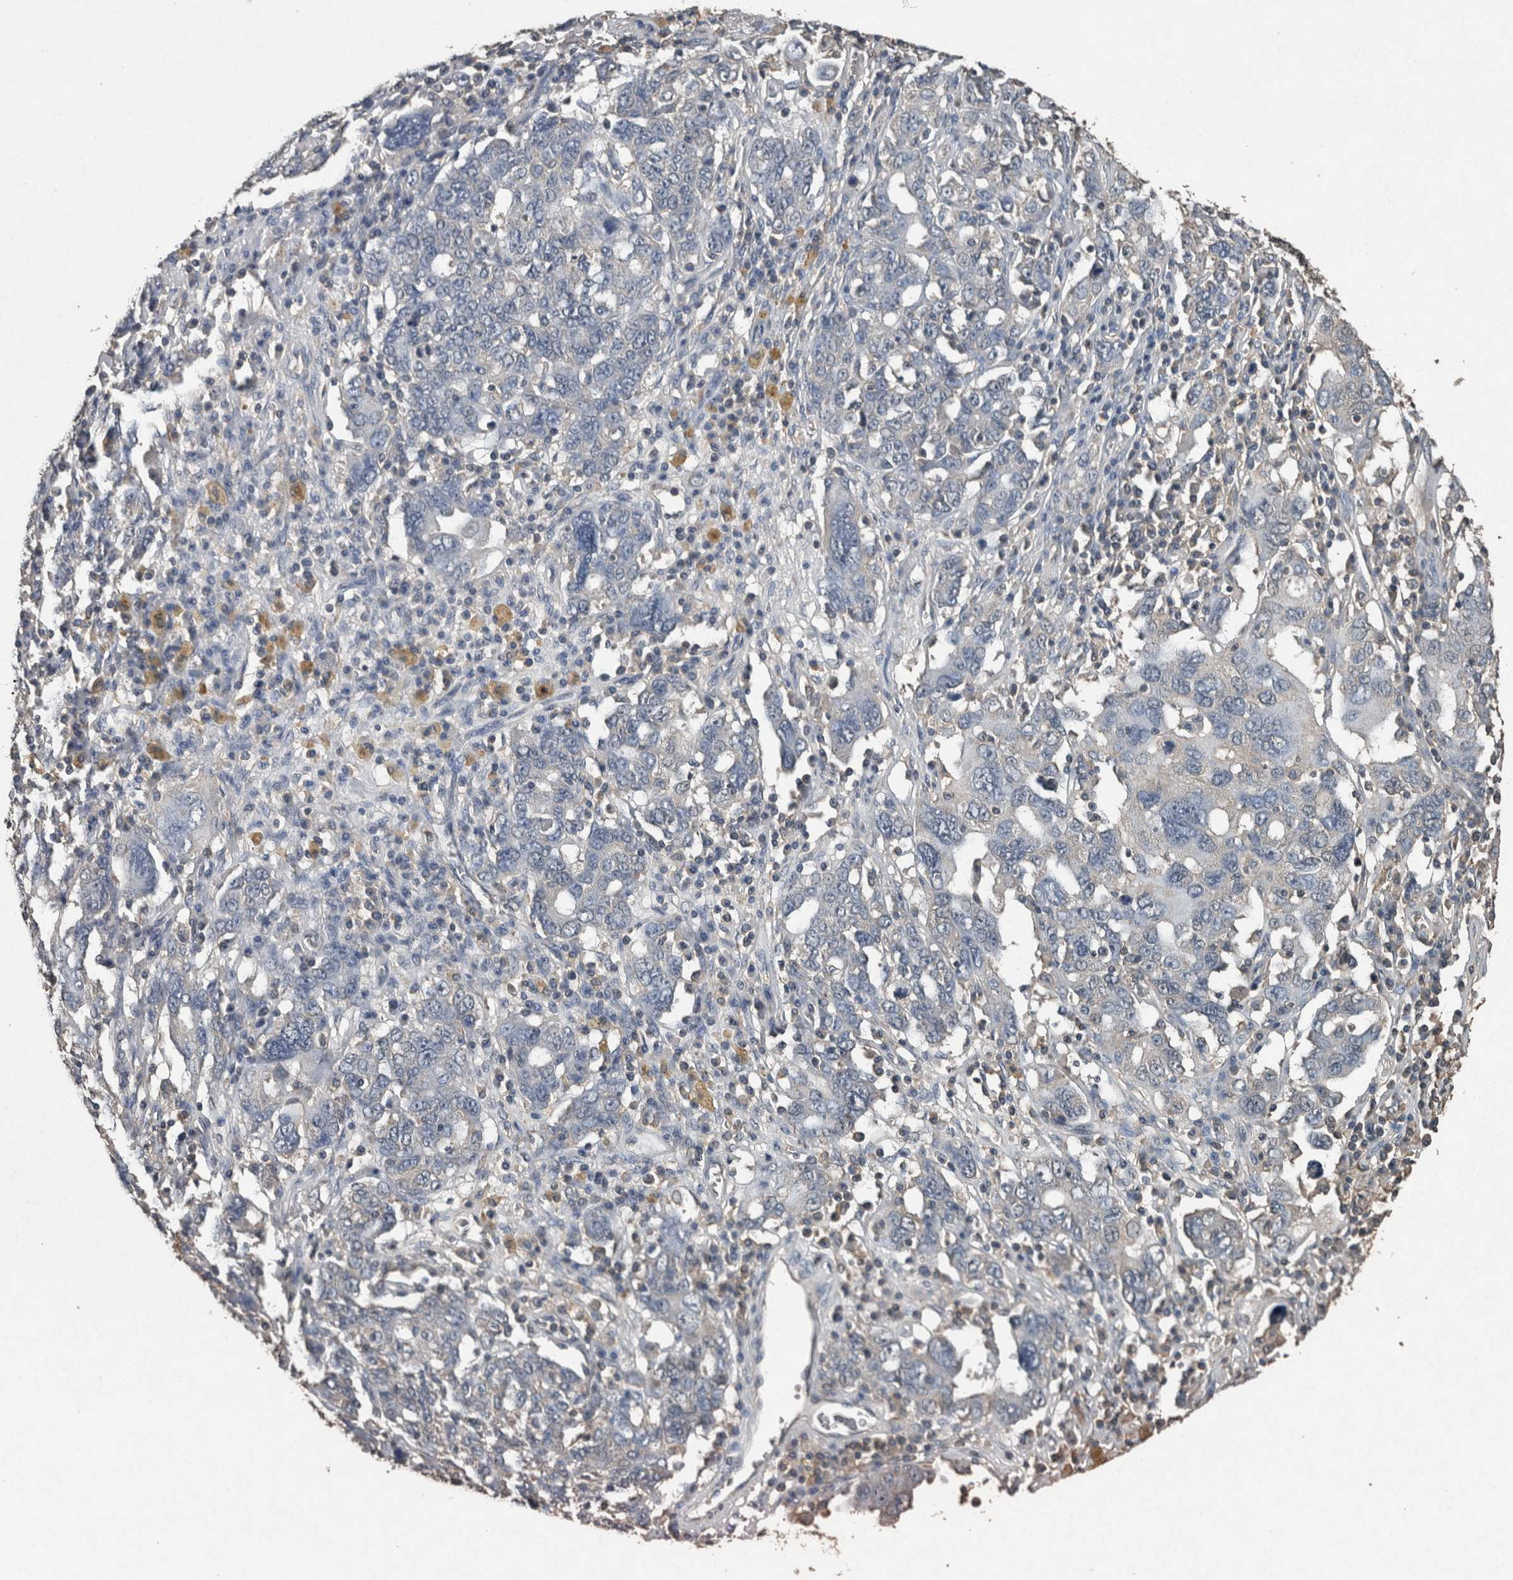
{"staining": {"intensity": "negative", "quantity": "none", "location": "none"}, "tissue": "ovarian cancer", "cell_type": "Tumor cells", "image_type": "cancer", "snomed": [{"axis": "morphology", "description": "Carcinoma, endometroid"}, {"axis": "topography", "description": "Ovary"}], "caption": "Immunohistochemistry of ovarian cancer shows no expression in tumor cells.", "gene": "FGFRL1", "patient": {"sex": "female", "age": 62}}